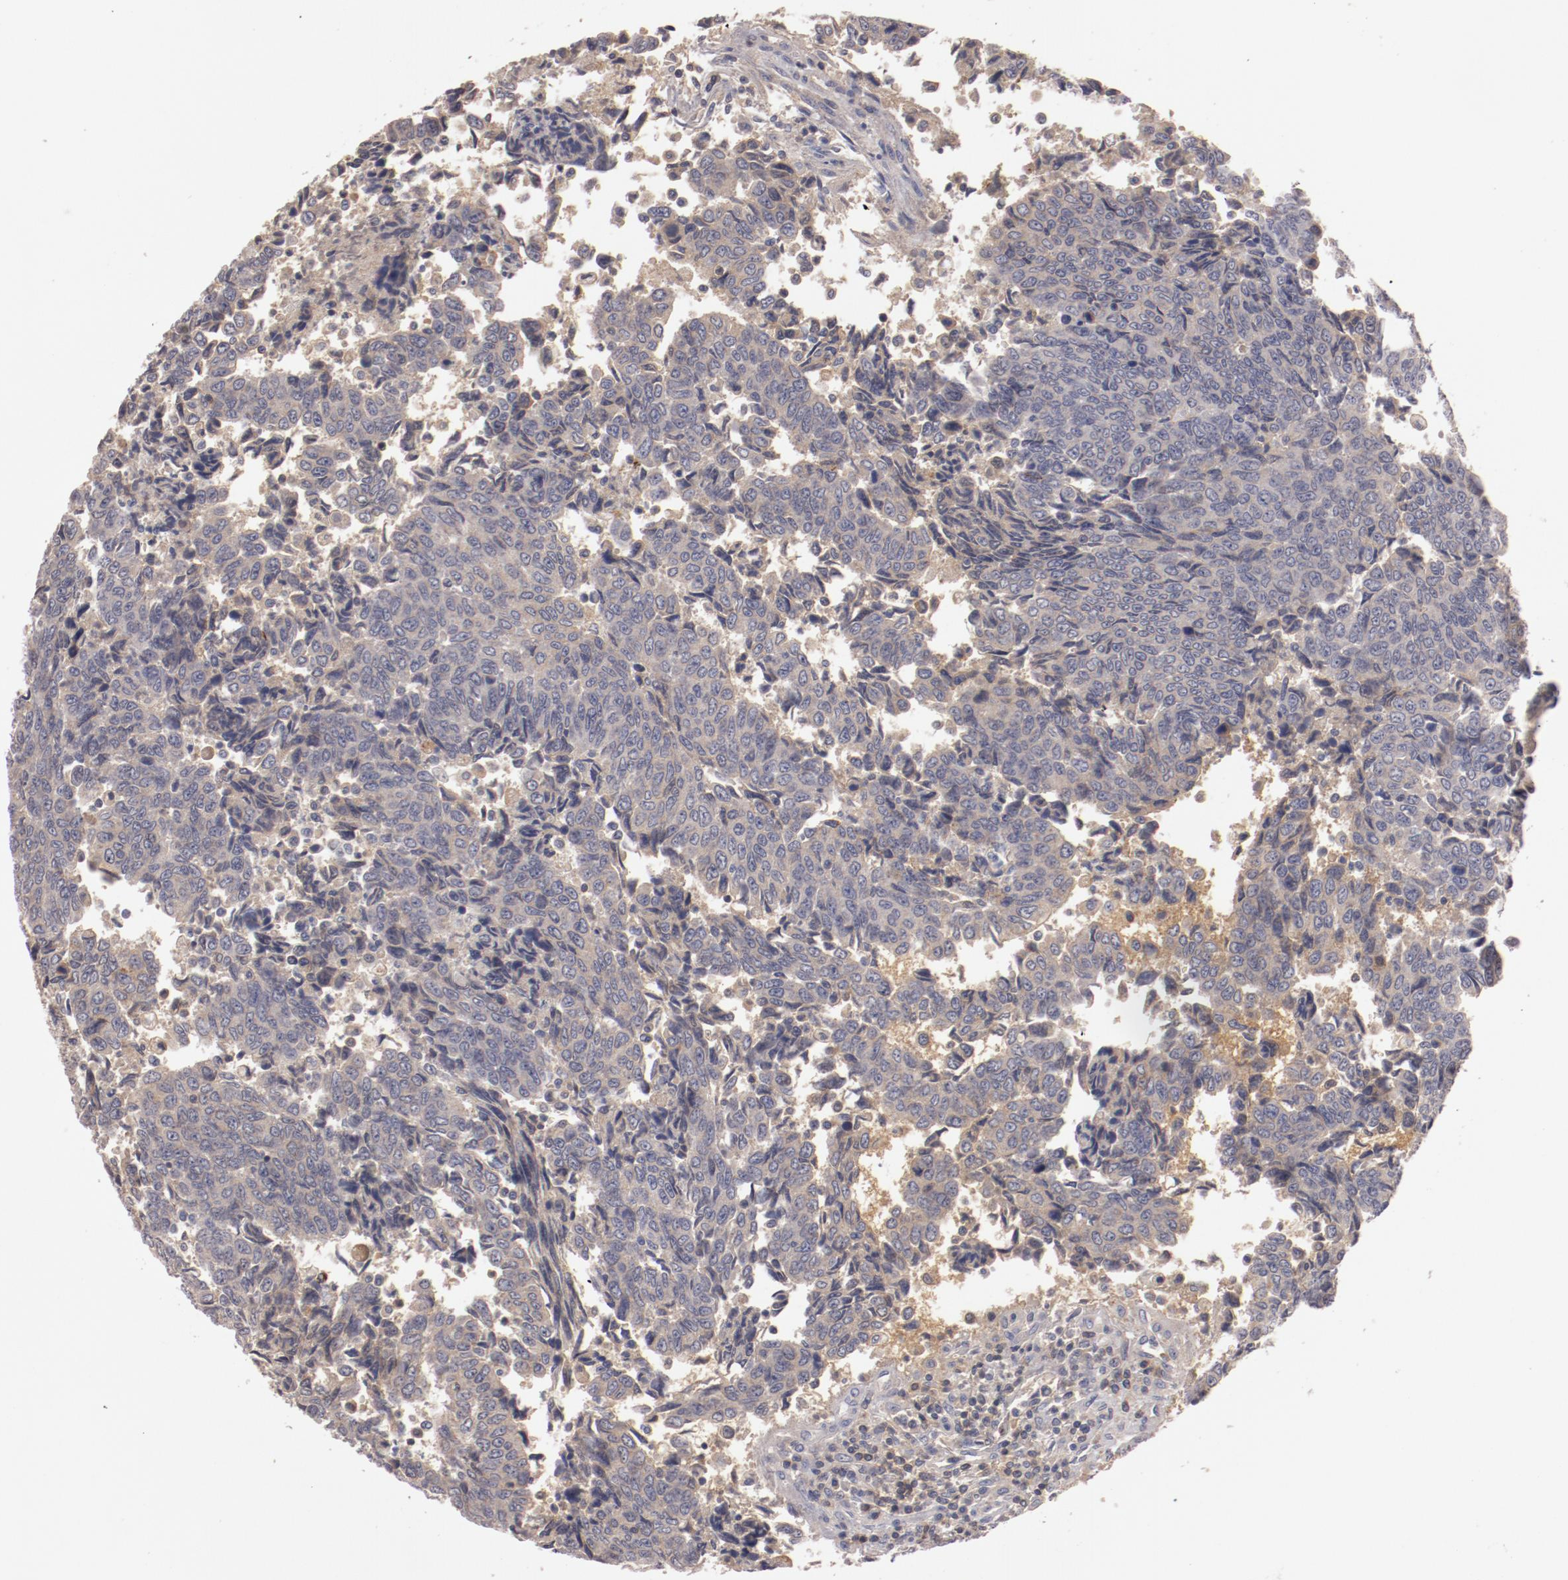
{"staining": {"intensity": "negative", "quantity": "none", "location": "none"}, "tissue": "urothelial cancer", "cell_type": "Tumor cells", "image_type": "cancer", "snomed": [{"axis": "morphology", "description": "Urothelial carcinoma, High grade"}, {"axis": "topography", "description": "Urinary bladder"}], "caption": "There is no significant staining in tumor cells of urothelial cancer.", "gene": "MBL2", "patient": {"sex": "male", "age": 86}}